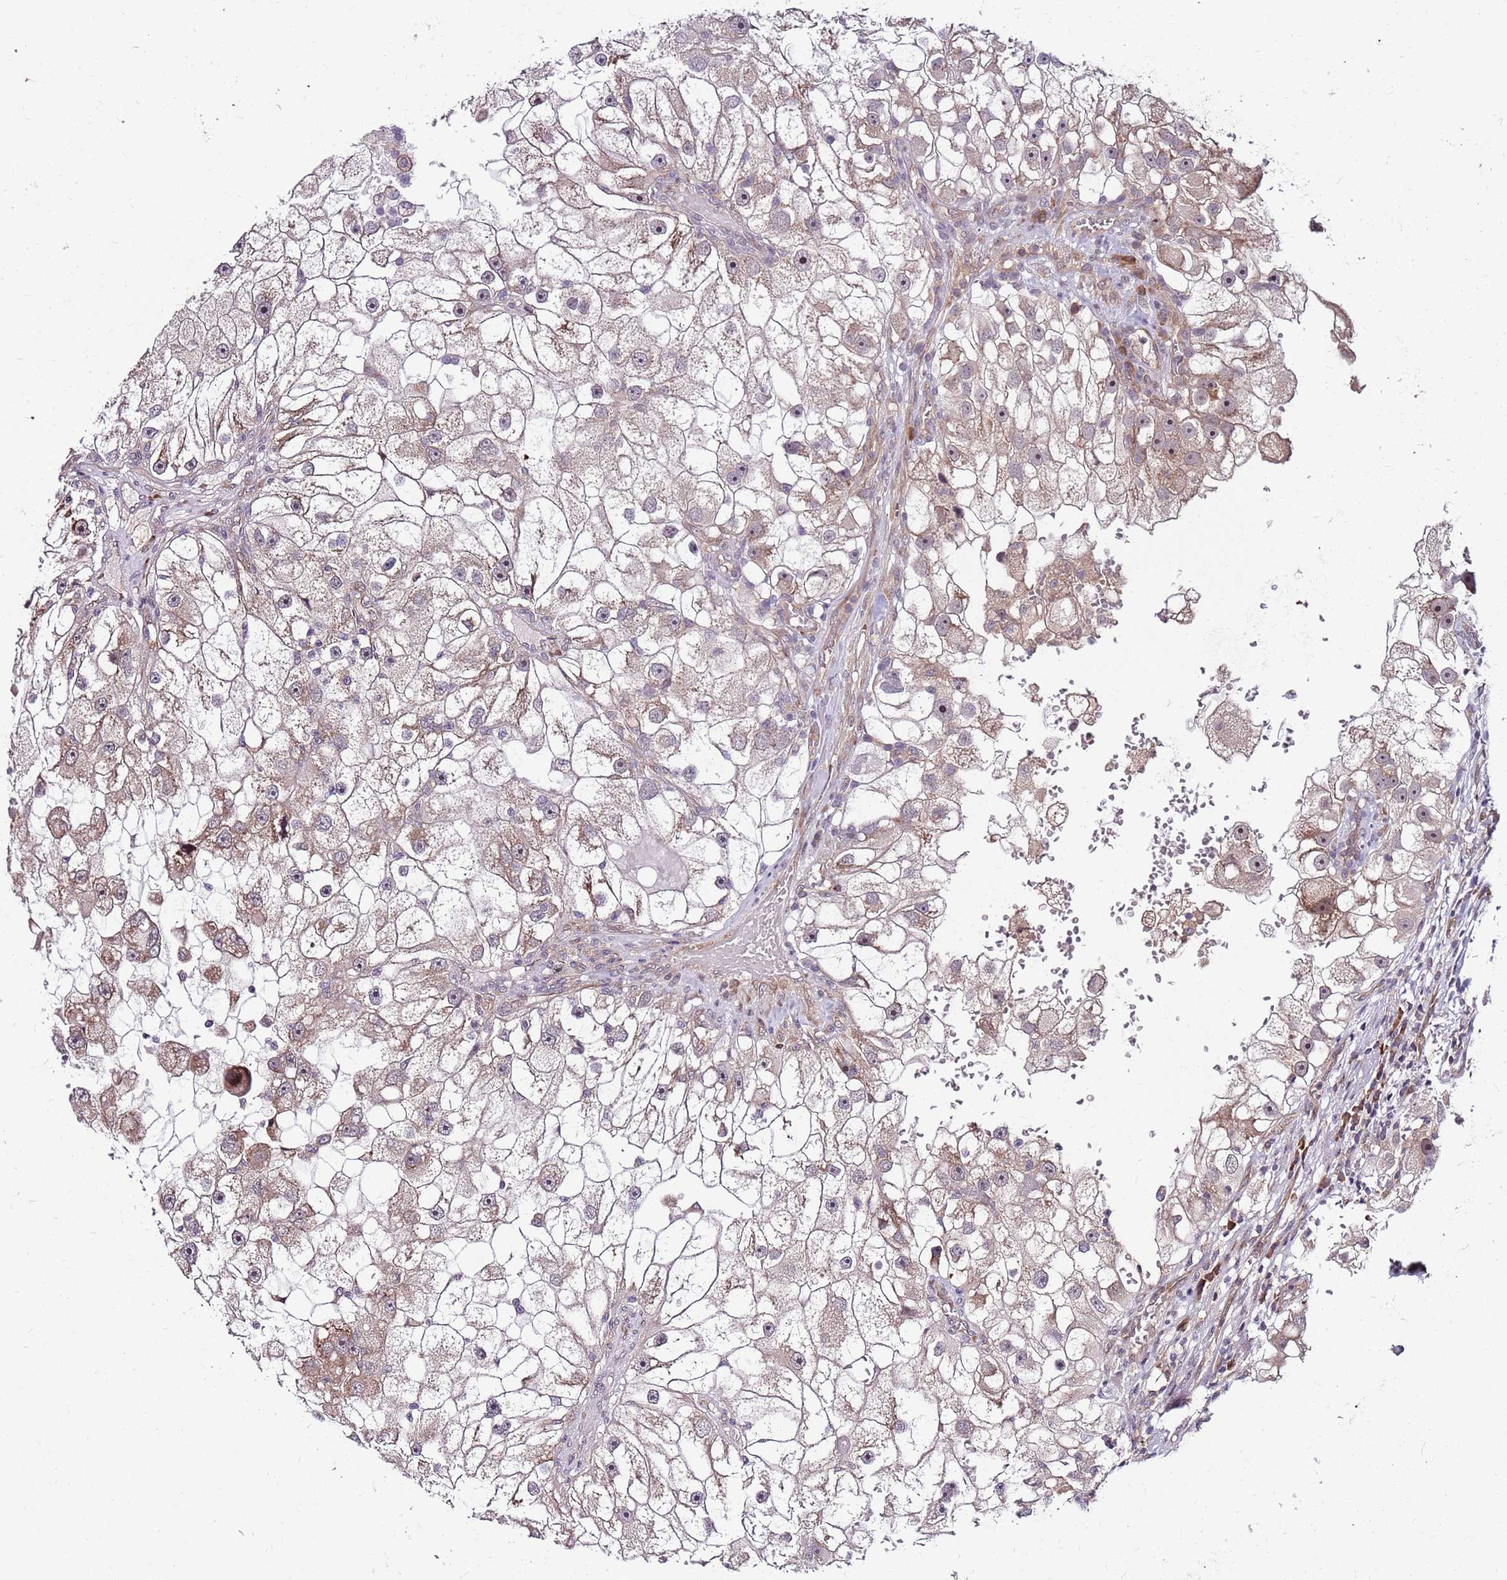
{"staining": {"intensity": "weak", "quantity": "<25%", "location": "cytoplasmic/membranous"}, "tissue": "renal cancer", "cell_type": "Tumor cells", "image_type": "cancer", "snomed": [{"axis": "morphology", "description": "Adenocarcinoma, NOS"}, {"axis": "topography", "description": "Kidney"}], "caption": "An immunohistochemistry histopathology image of renal adenocarcinoma is shown. There is no staining in tumor cells of renal adenocarcinoma.", "gene": "FBXL22", "patient": {"sex": "male", "age": 63}}